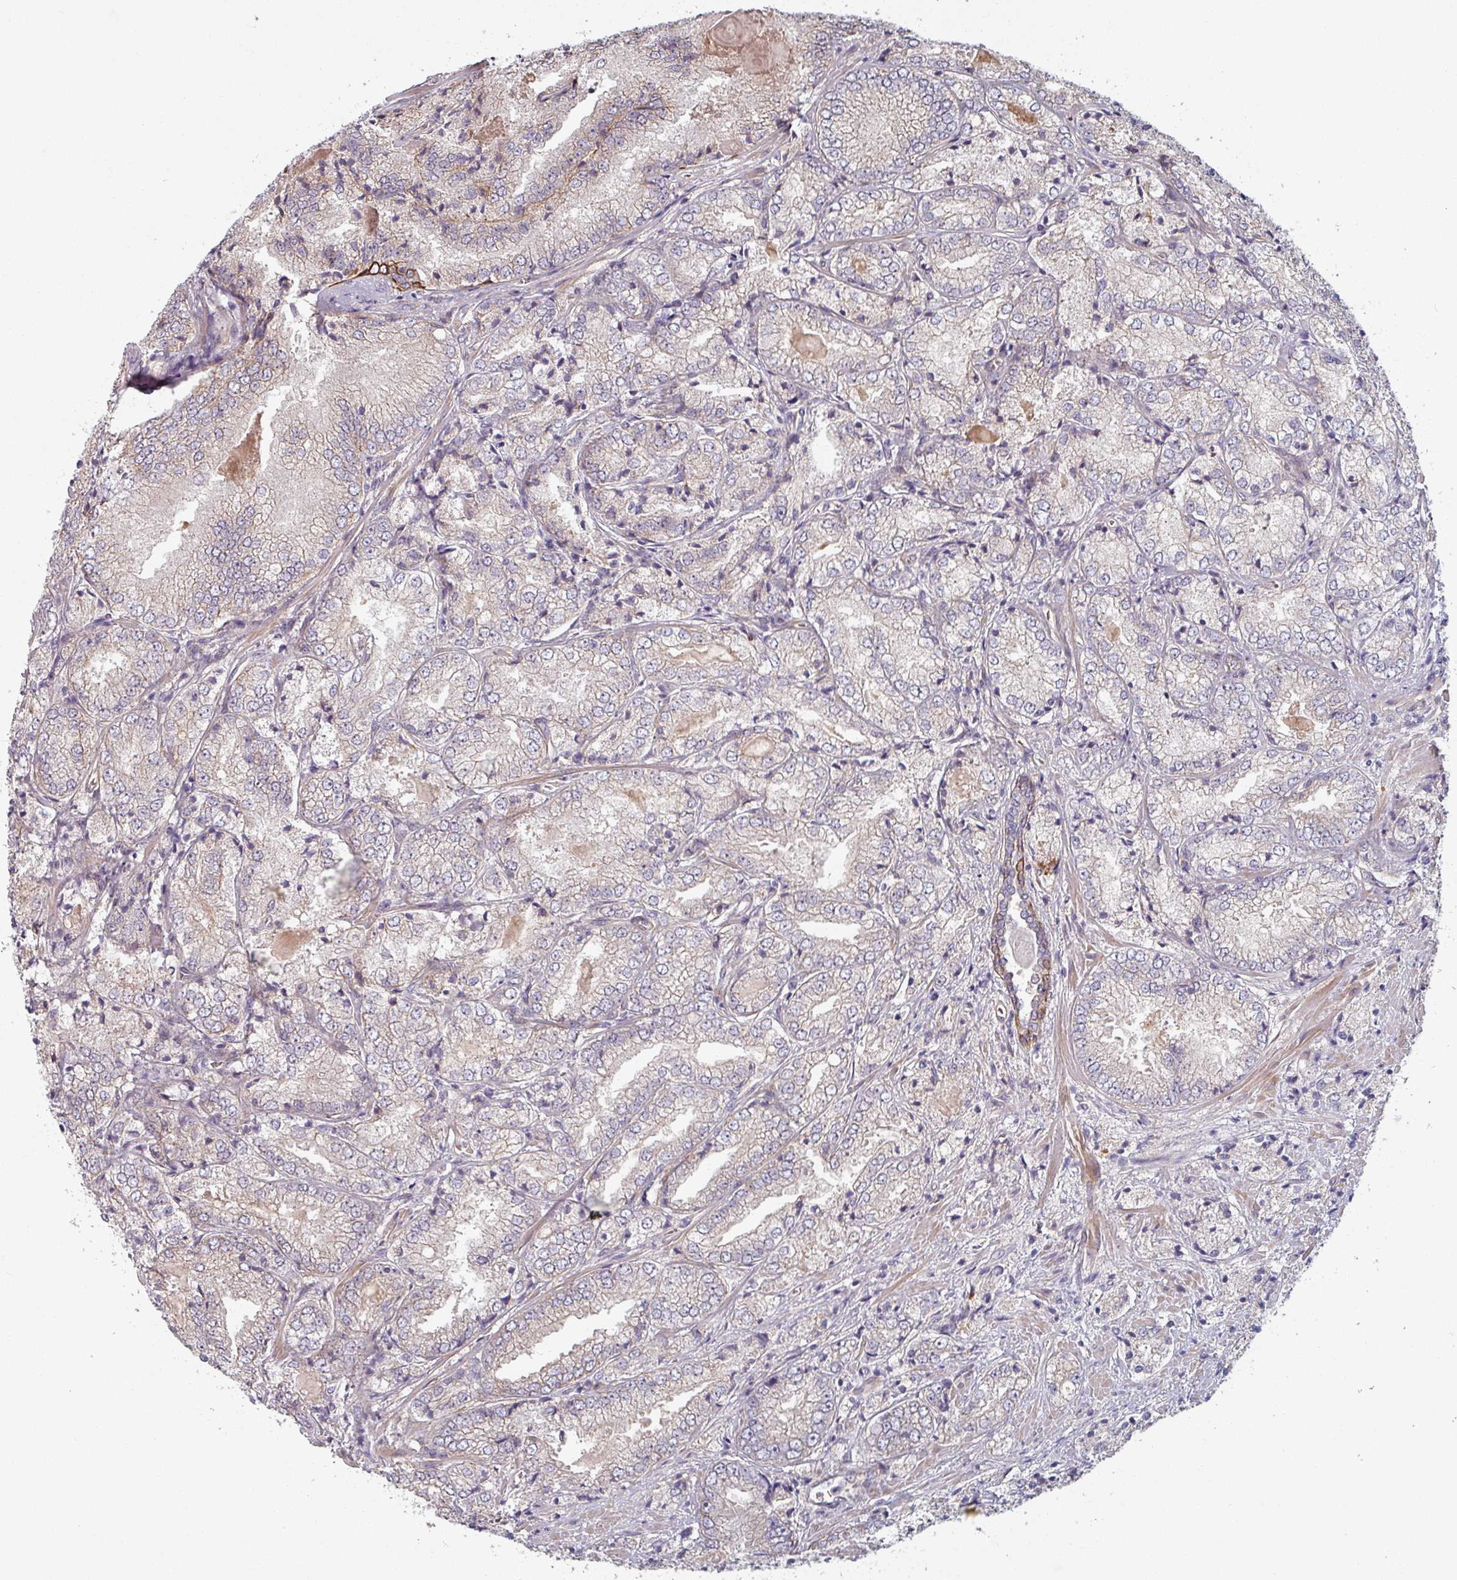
{"staining": {"intensity": "weak", "quantity": "<25%", "location": "cytoplasmic/membranous"}, "tissue": "prostate cancer", "cell_type": "Tumor cells", "image_type": "cancer", "snomed": [{"axis": "morphology", "description": "Adenocarcinoma, High grade"}, {"axis": "topography", "description": "Prostate"}], "caption": "This histopathology image is of adenocarcinoma (high-grade) (prostate) stained with immunohistochemistry to label a protein in brown with the nuclei are counter-stained blue. There is no positivity in tumor cells.", "gene": "C4BPB", "patient": {"sex": "male", "age": 63}}